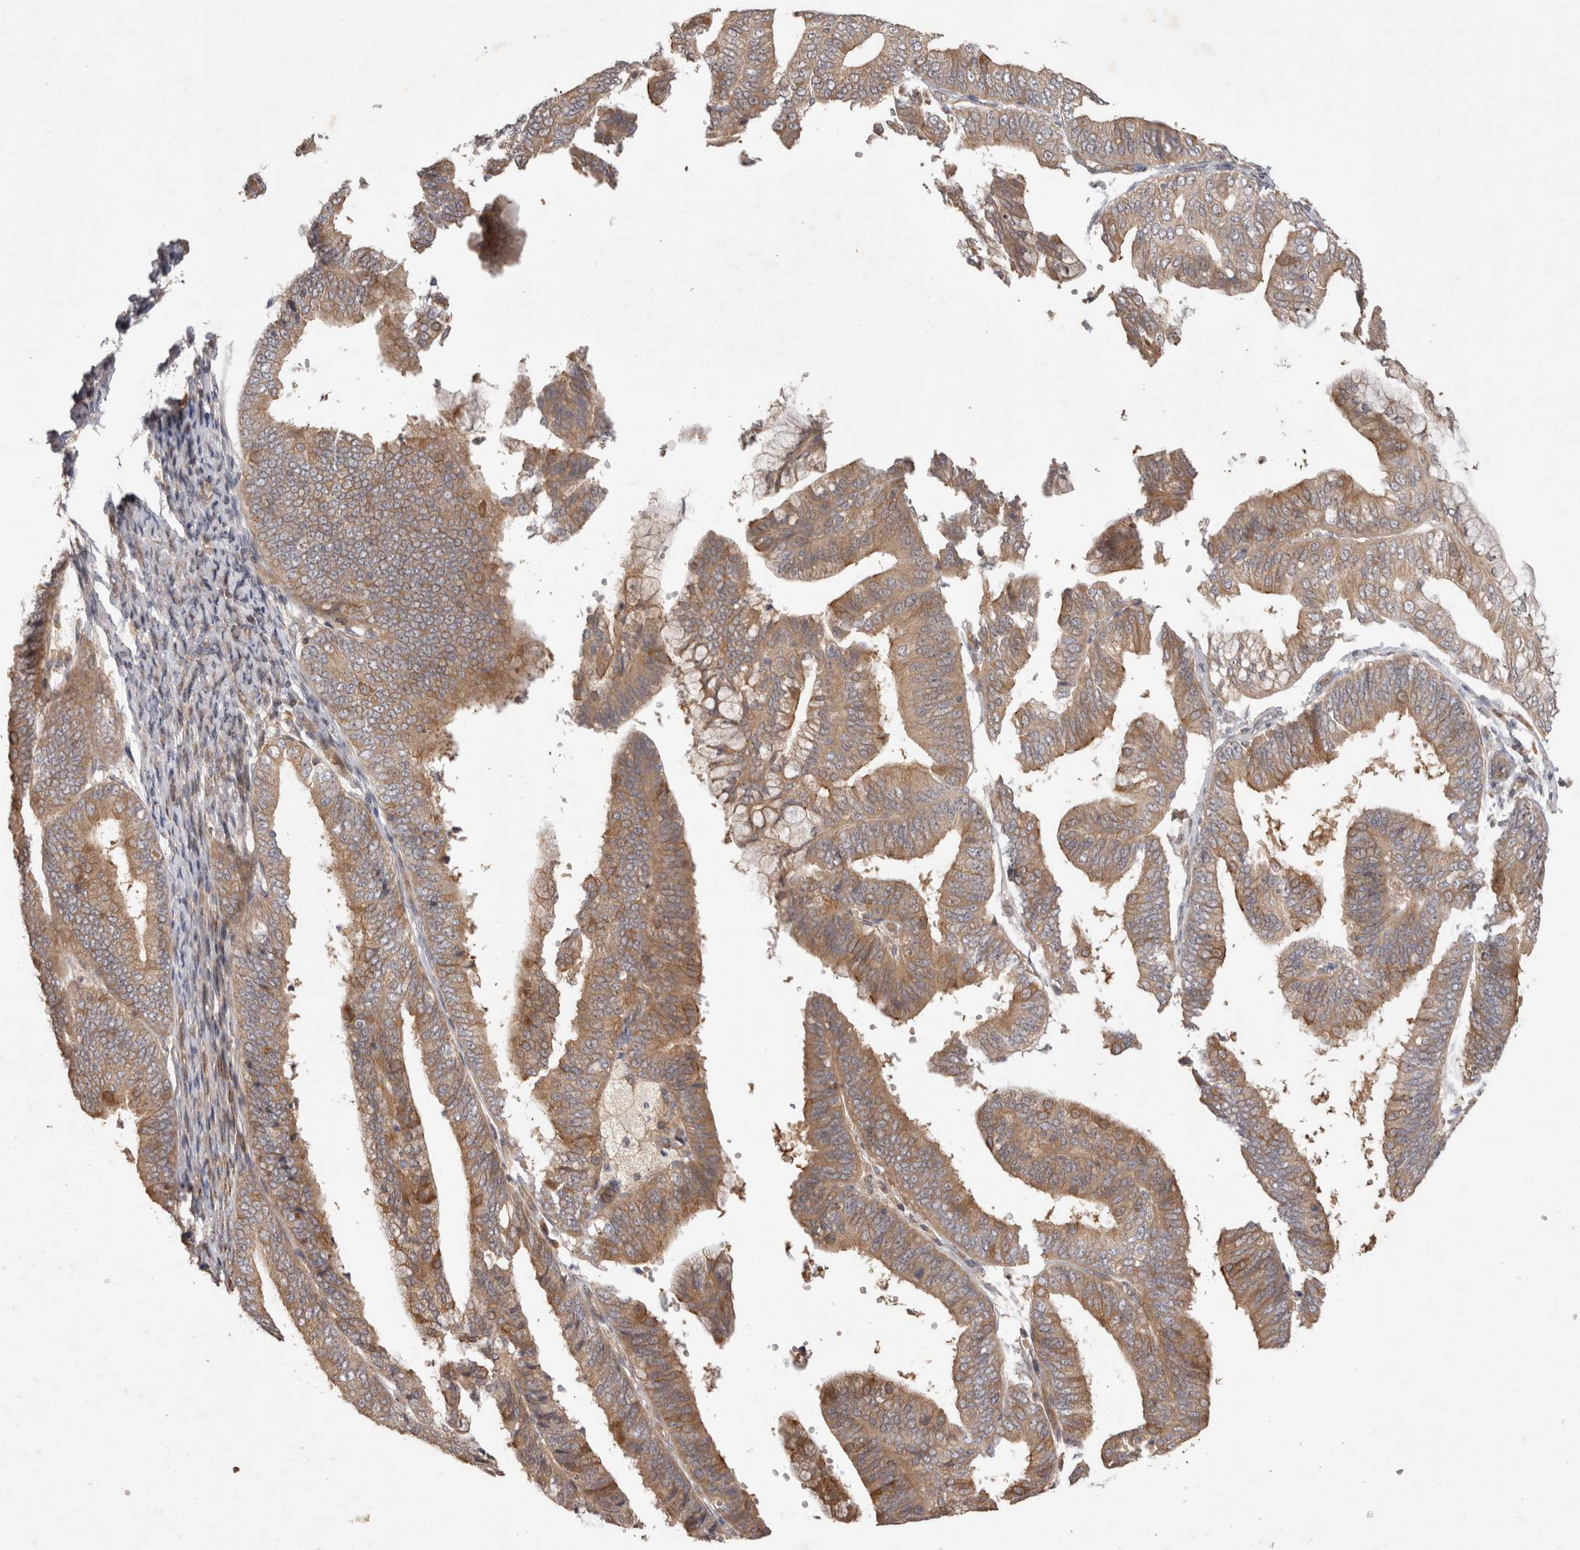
{"staining": {"intensity": "moderate", "quantity": ">75%", "location": "cytoplasmic/membranous"}, "tissue": "endometrial cancer", "cell_type": "Tumor cells", "image_type": "cancer", "snomed": [{"axis": "morphology", "description": "Adenocarcinoma, NOS"}, {"axis": "topography", "description": "Endometrium"}], "caption": "Immunohistochemical staining of human endometrial cancer exhibits medium levels of moderate cytoplasmic/membranous protein staining in about >75% of tumor cells. The protein of interest is stained brown, and the nuclei are stained in blue (DAB (3,3'-diaminobenzidine) IHC with brightfield microscopy, high magnification).", "gene": "PPP1R42", "patient": {"sex": "female", "age": 63}}